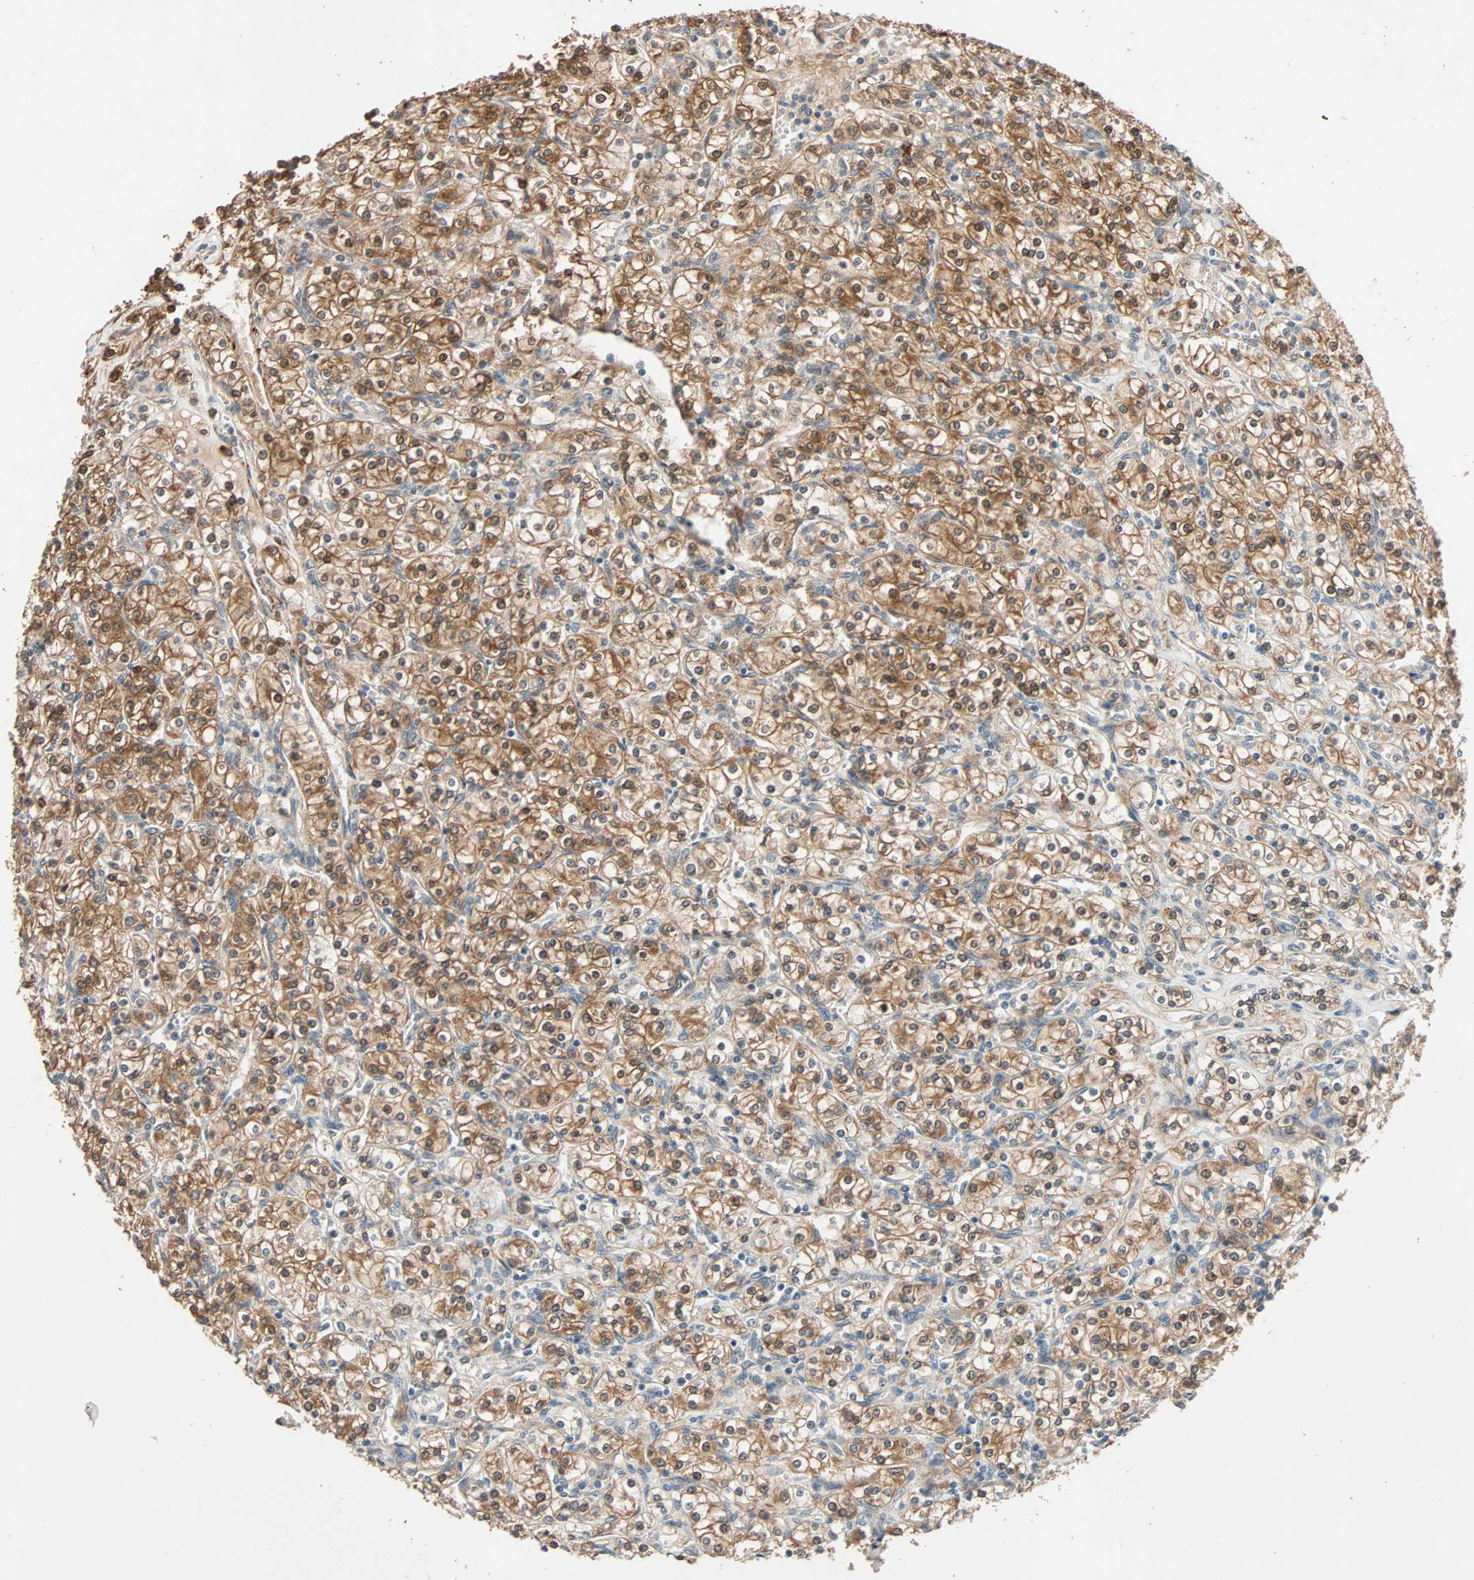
{"staining": {"intensity": "moderate", "quantity": "25%-75%", "location": "cytoplasmic/membranous"}, "tissue": "renal cancer", "cell_type": "Tumor cells", "image_type": "cancer", "snomed": [{"axis": "morphology", "description": "Adenocarcinoma, NOS"}, {"axis": "topography", "description": "Kidney"}], "caption": "Immunohistochemical staining of renal cancer (adenocarcinoma) displays moderate cytoplasmic/membranous protein expression in about 25%-75% of tumor cells.", "gene": "QSER1", "patient": {"sex": "male", "age": 77}}